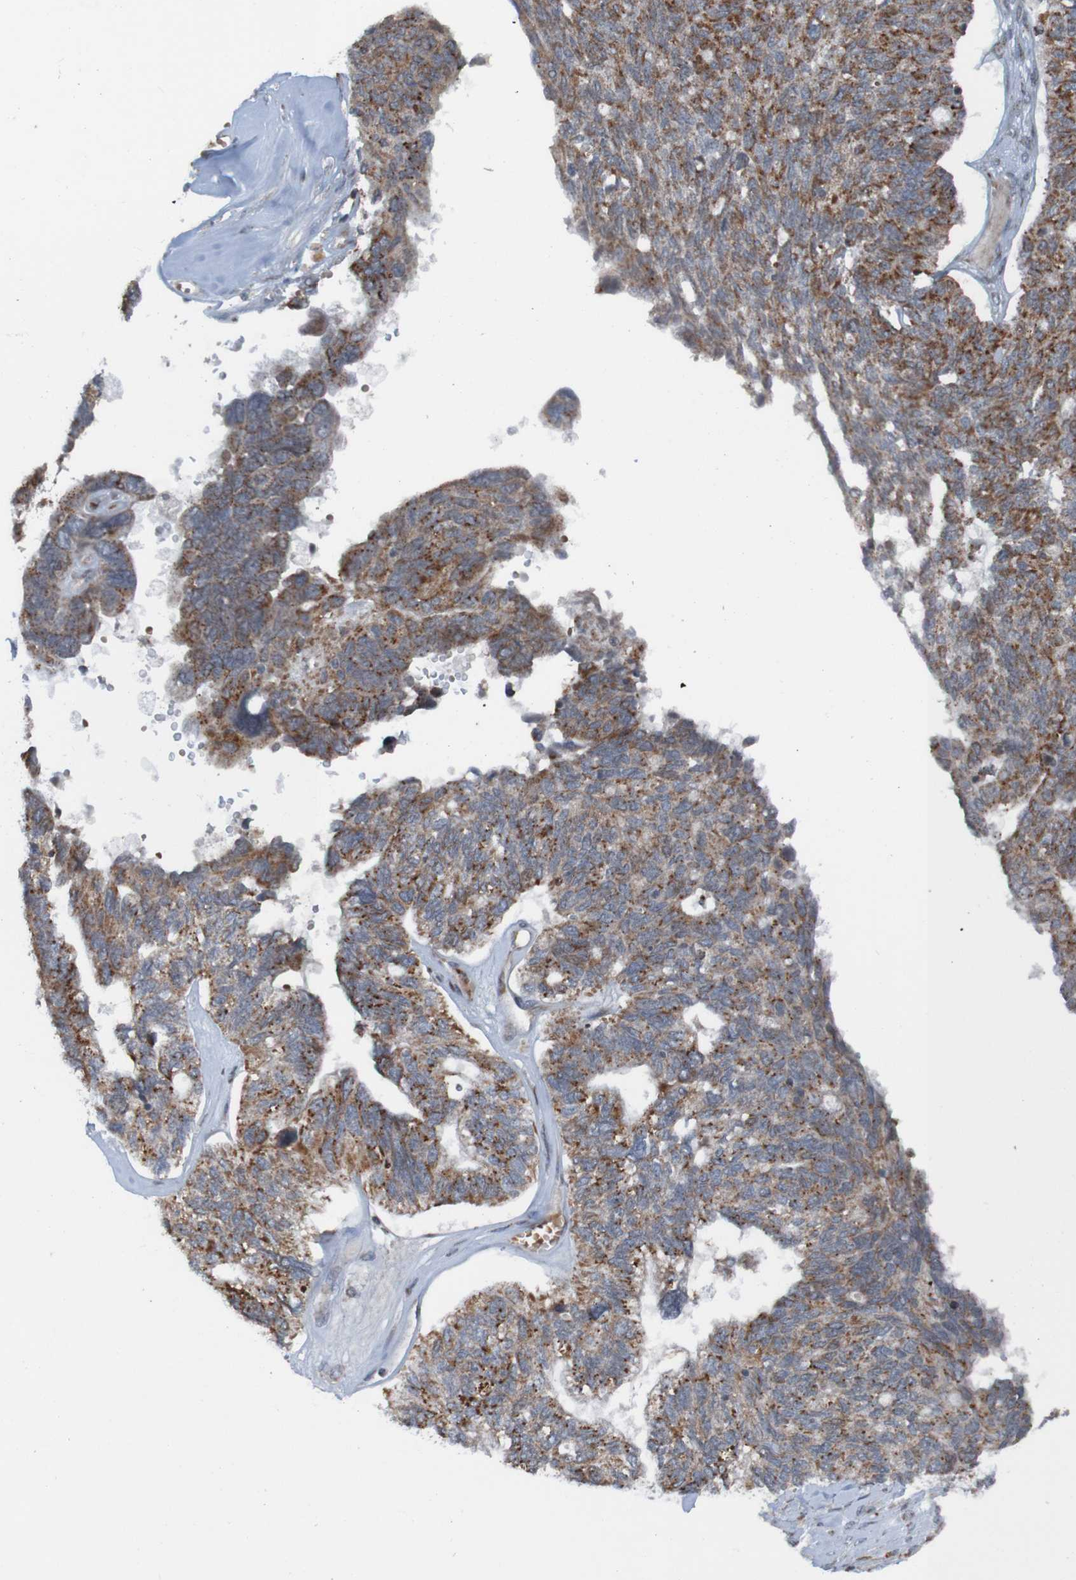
{"staining": {"intensity": "moderate", "quantity": ">75%", "location": "cytoplasmic/membranous"}, "tissue": "ovarian cancer", "cell_type": "Tumor cells", "image_type": "cancer", "snomed": [{"axis": "morphology", "description": "Cystadenocarcinoma, serous, NOS"}, {"axis": "topography", "description": "Ovary"}], "caption": "An immunohistochemistry micrograph of neoplastic tissue is shown. Protein staining in brown labels moderate cytoplasmic/membranous positivity in serous cystadenocarcinoma (ovarian) within tumor cells.", "gene": "UNG", "patient": {"sex": "female", "age": 79}}